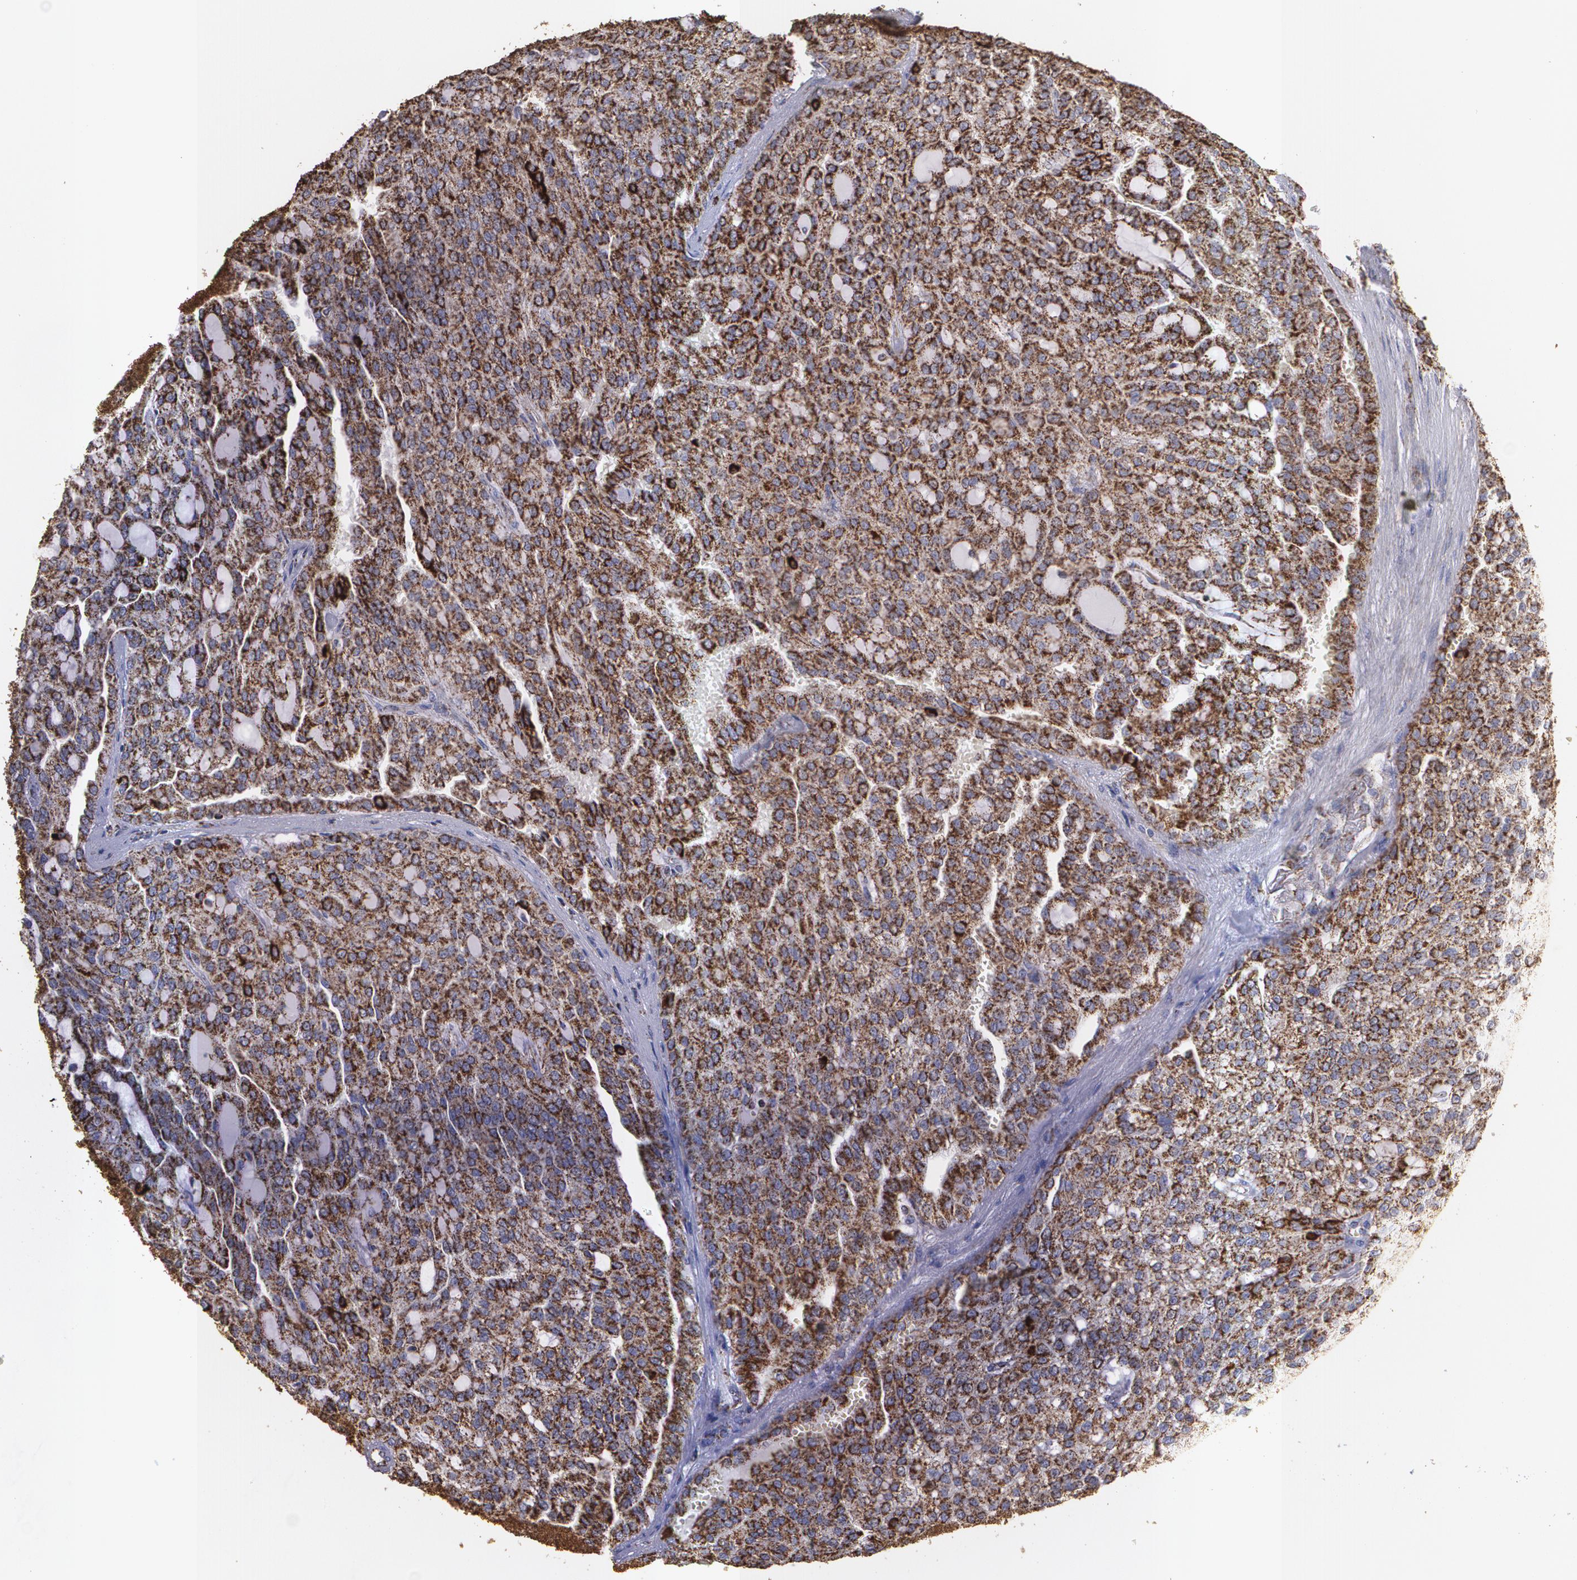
{"staining": {"intensity": "strong", "quantity": ">75%", "location": "cytoplasmic/membranous"}, "tissue": "renal cancer", "cell_type": "Tumor cells", "image_type": "cancer", "snomed": [{"axis": "morphology", "description": "Adenocarcinoma, NOS"}, {"axis": "topography", "description": "Kidney"}], "caption": "The image reveals immunohistochemical staining of renal adenocarcinoma. There is strong cytoplasmic/membranous expression is identified in approximately >75% of tumor cells.", "gene": "HSPD1", "patient": {"sex": "male", "age": 63}}